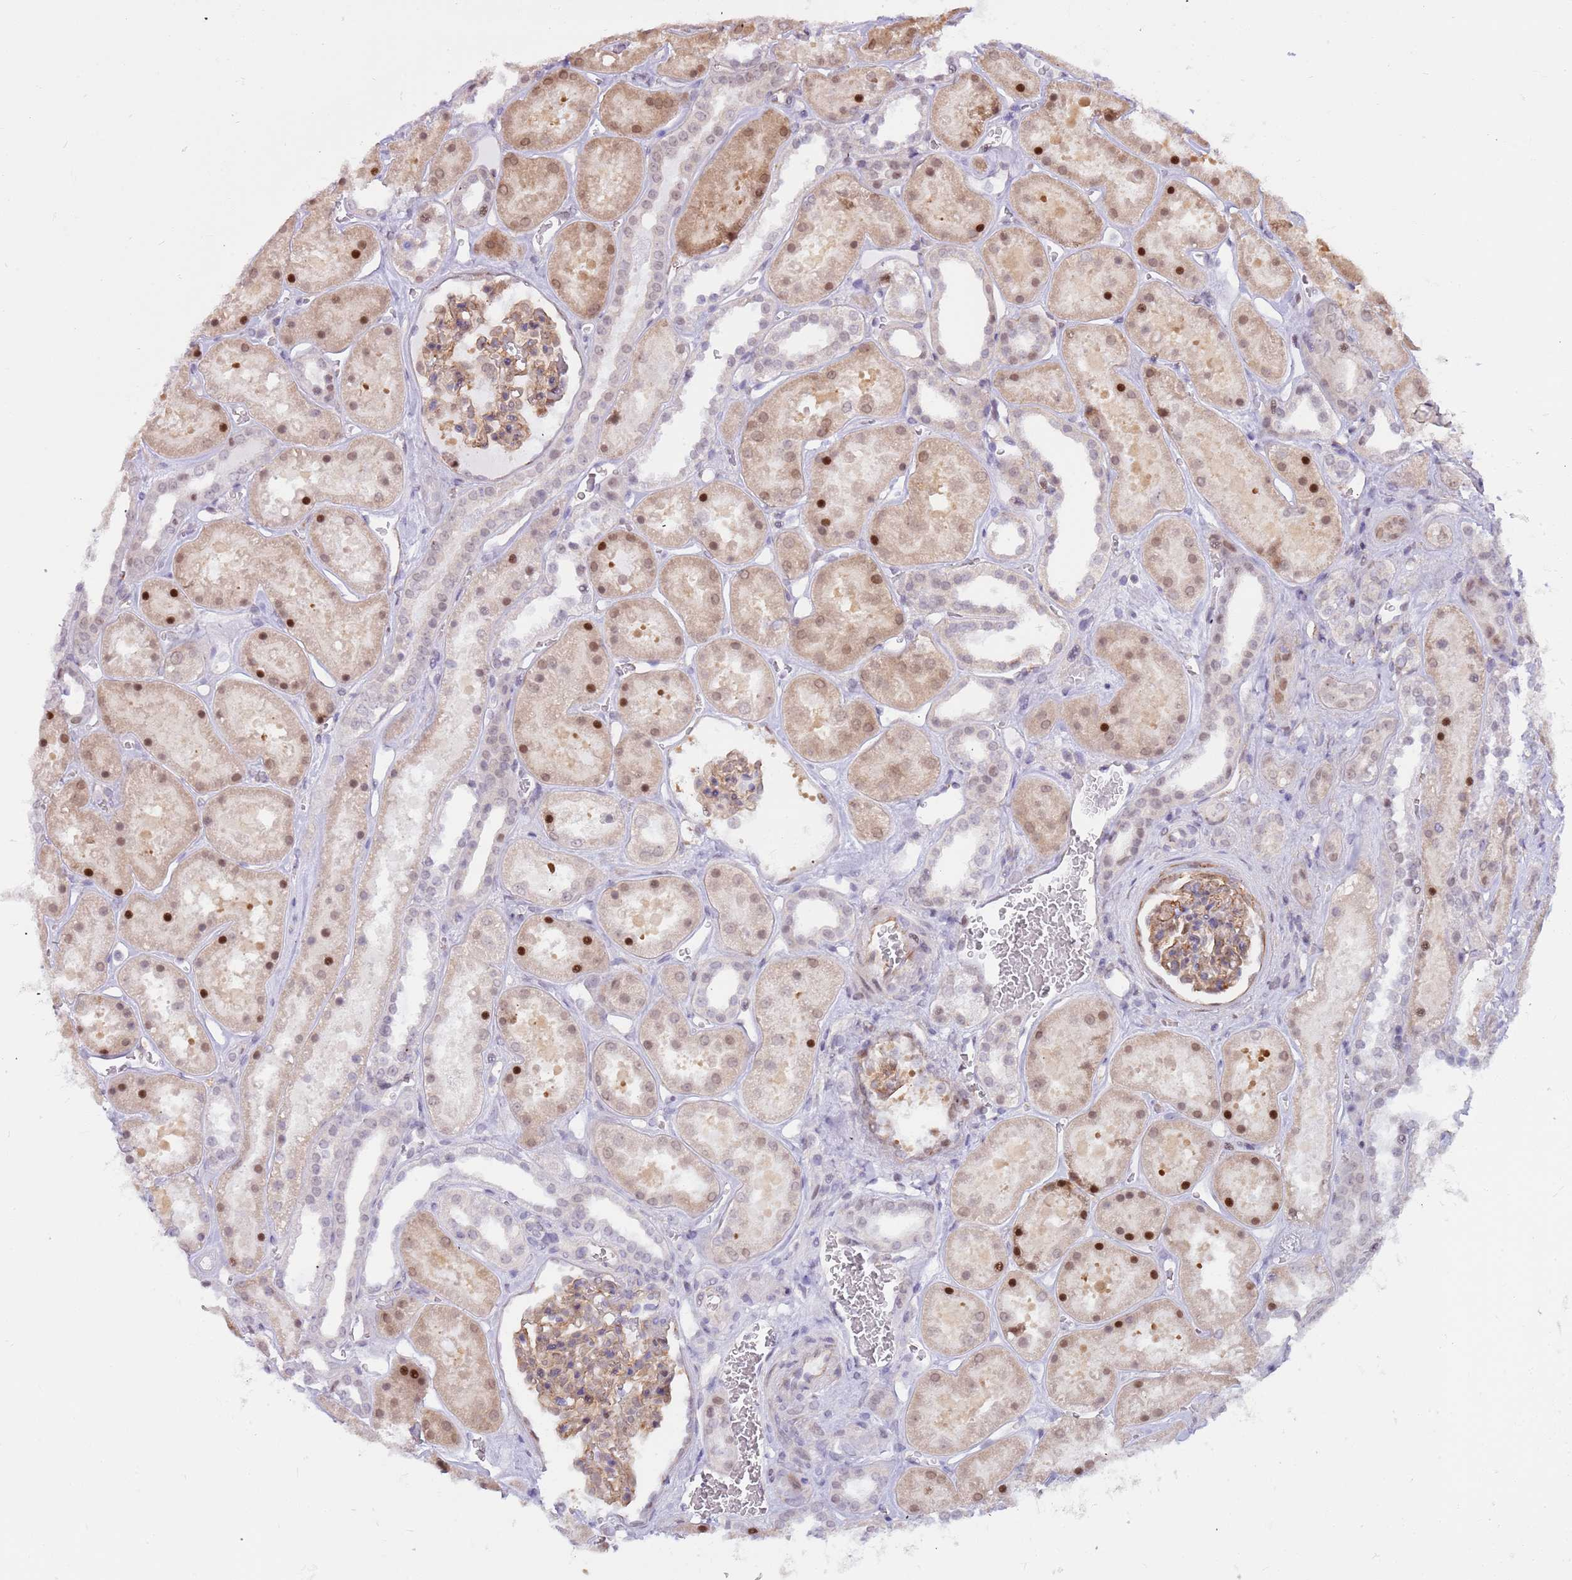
{"staining": {"intensity": "weak", "quantity": "25%-75%", "location": "cytoplasmic/membranous"}, "tissue": "kidney", "cell_type": "Cells in glomeruli", "image_type": "normal", "snomed": [{"axis": "morphology", "description": "Normal tissue, NOS"}, {"axis": "topography", "description": "Kidney"}], "caption": "Kidney stained with DAB immunohistochemistry (IHC) exhibits low levels of weak cytoplasmic/membranous expression in approximately 25%-75% of cells in glomeruli.", "gene": "LRMDA", "patient": {"sex": "female", "age": 41}}